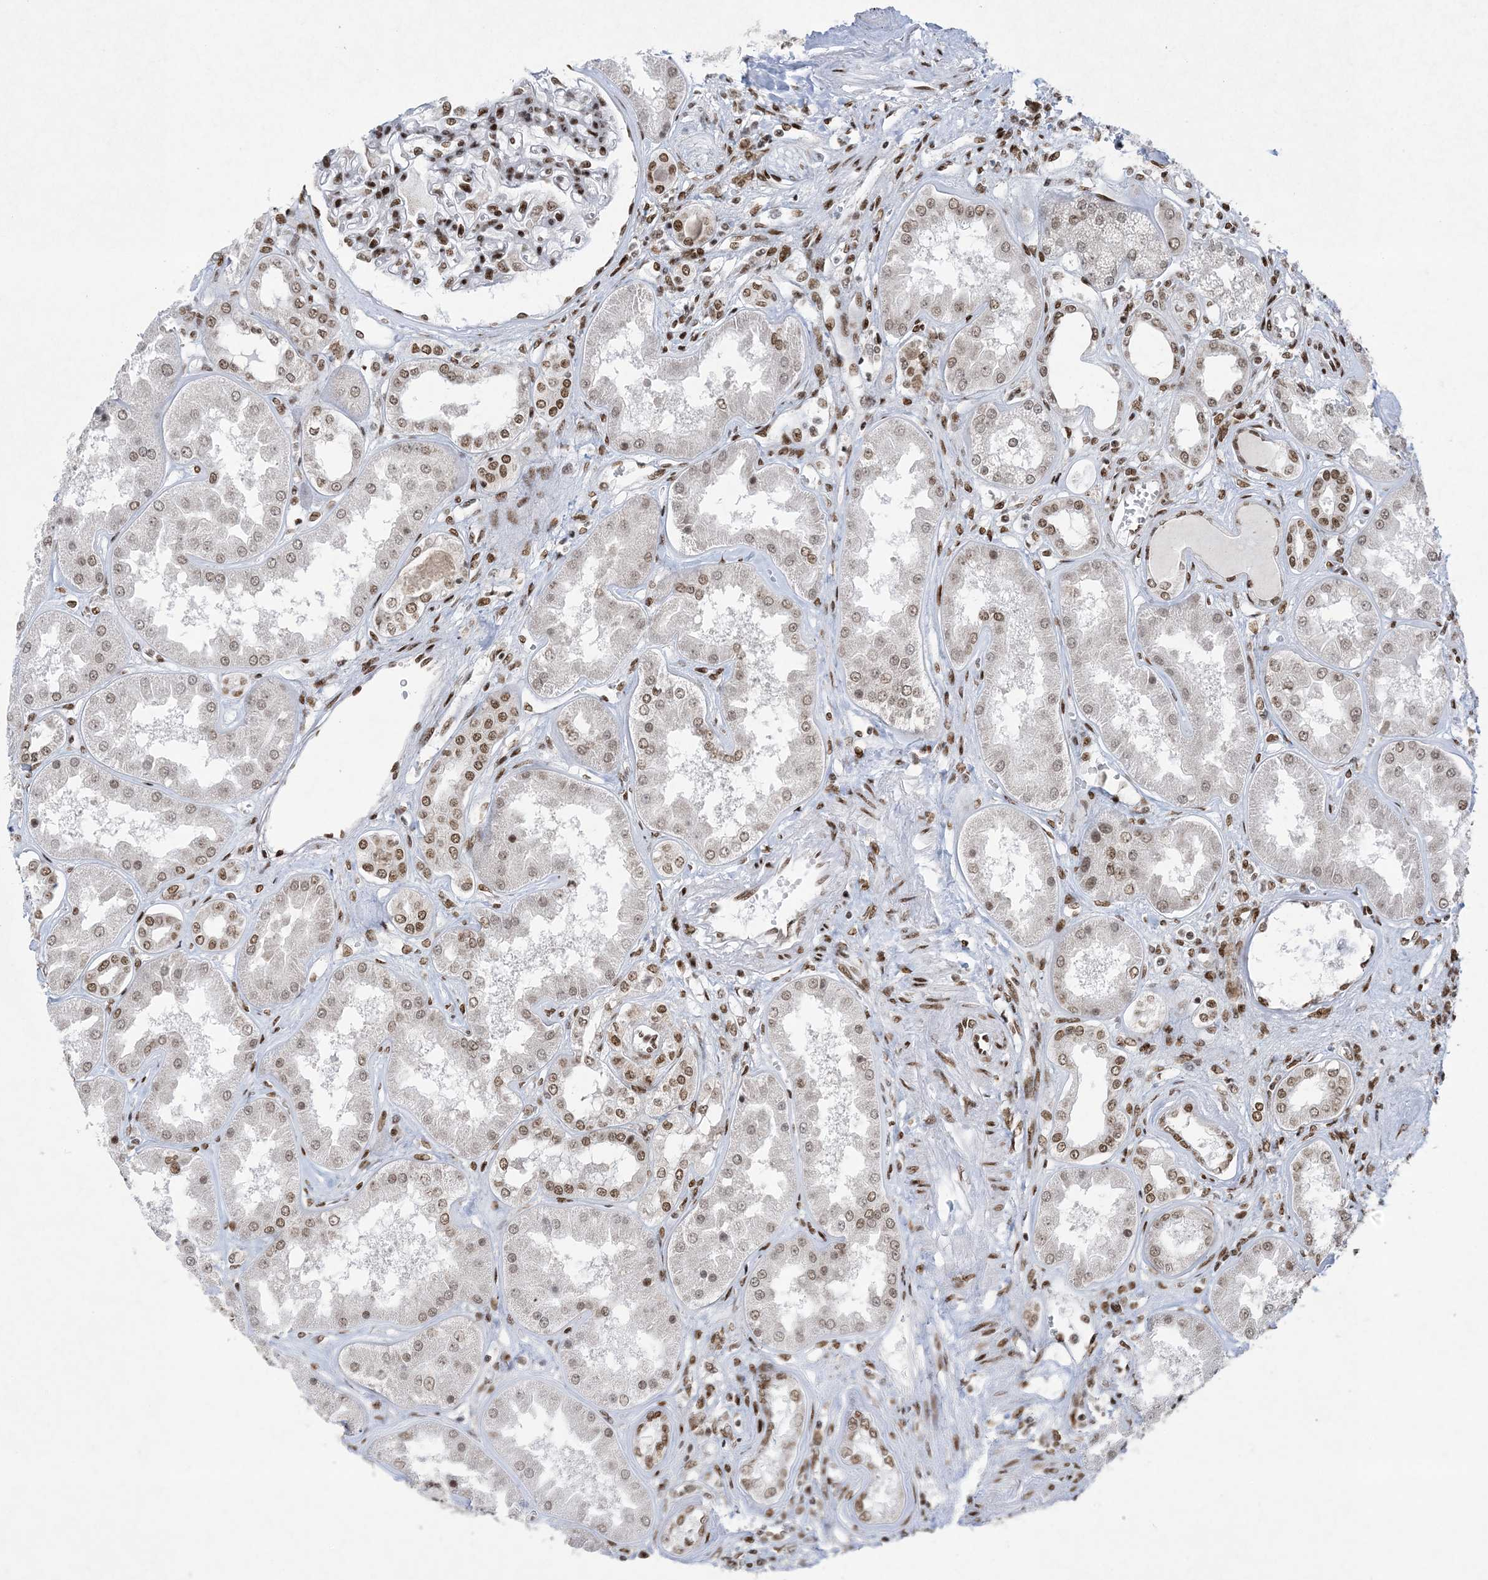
{"staining": {"intensity": "strong", "quantity": ">75%", "location": "nuclear"}, "tissue": "kidney", "cell_type": "Cells in glomeruli", "image_type": "normal", "snomed": [{"axis": "morphology", "description": "Normal tissue, NOS"}, {"axis": "topography", "description": "Kidney"}], "caption": "Protein analysis of unremarkable kidney displays strong nuclear expression in approximately >75% of cells in glomeruli.", "gene": "PKNOX2", "patient": {"sex": "female", "age": 56}}